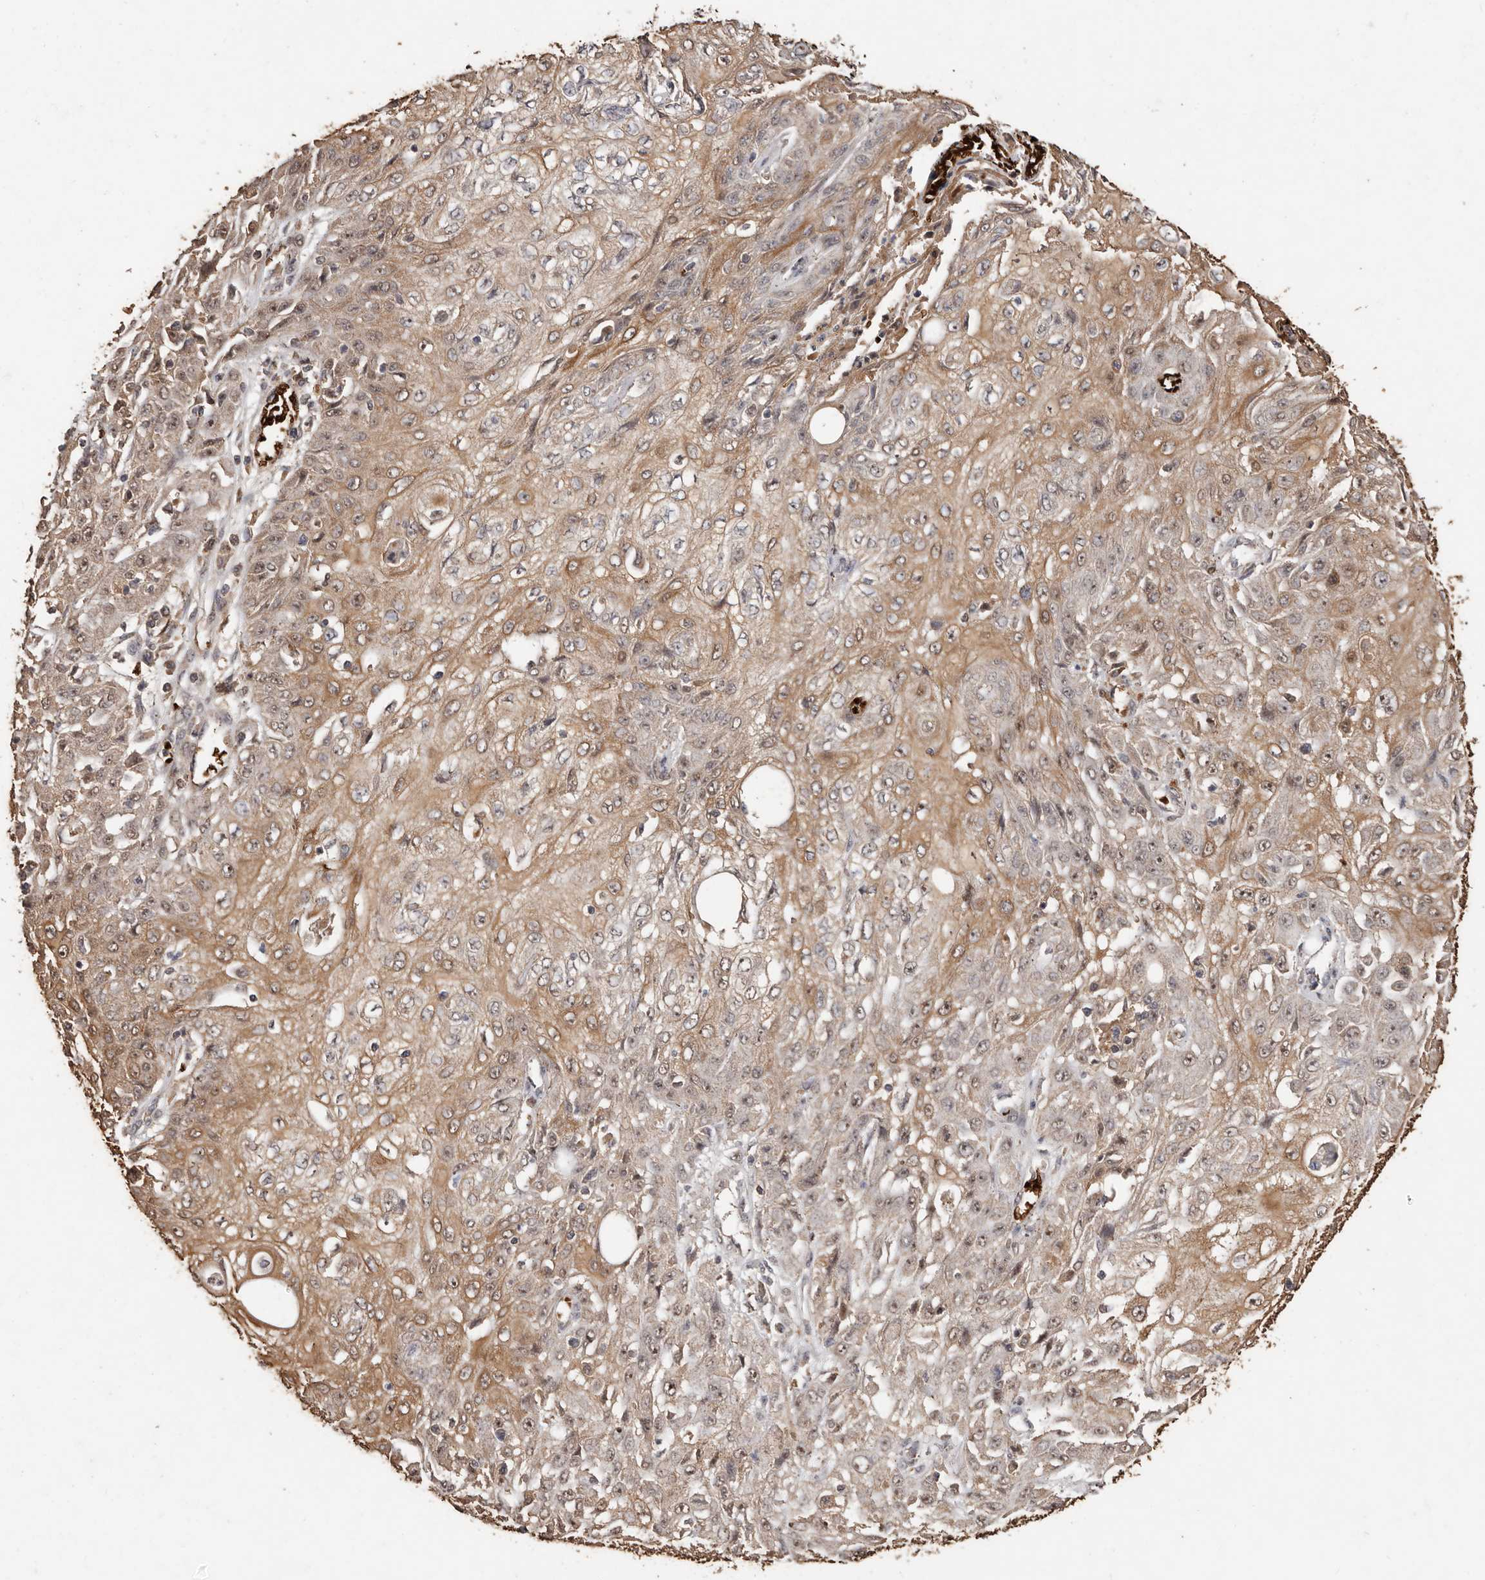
{"staining": {"intensity": "moderate", "quantity": ">75%", "location": "cytoplasmic/membranous,nuclear"}, "tissue": "skin cancer", "cell_type": "Tumor cells", "image_type": "cancer", "snomed": [{"axis": "morphology", "description": "Squamous cell carcinoma, NOS"}, {"axis": "morphology", "description": "Squamous cell carcinoma, metastatic, NOS"}, {"axis": "topography", "description": "Skin"}, {"axis": "topography", "description": "Lymph node"}], "caption": "A medium amount of moderate cytoplasmic/membranous and nuclear positivity is identified in about >75% of tumor cells in metastatic squamous cell carcinoma (skin) tissue.", "gene": "GRAMD2A", "patient": {"sex": "male", "age": 75}}